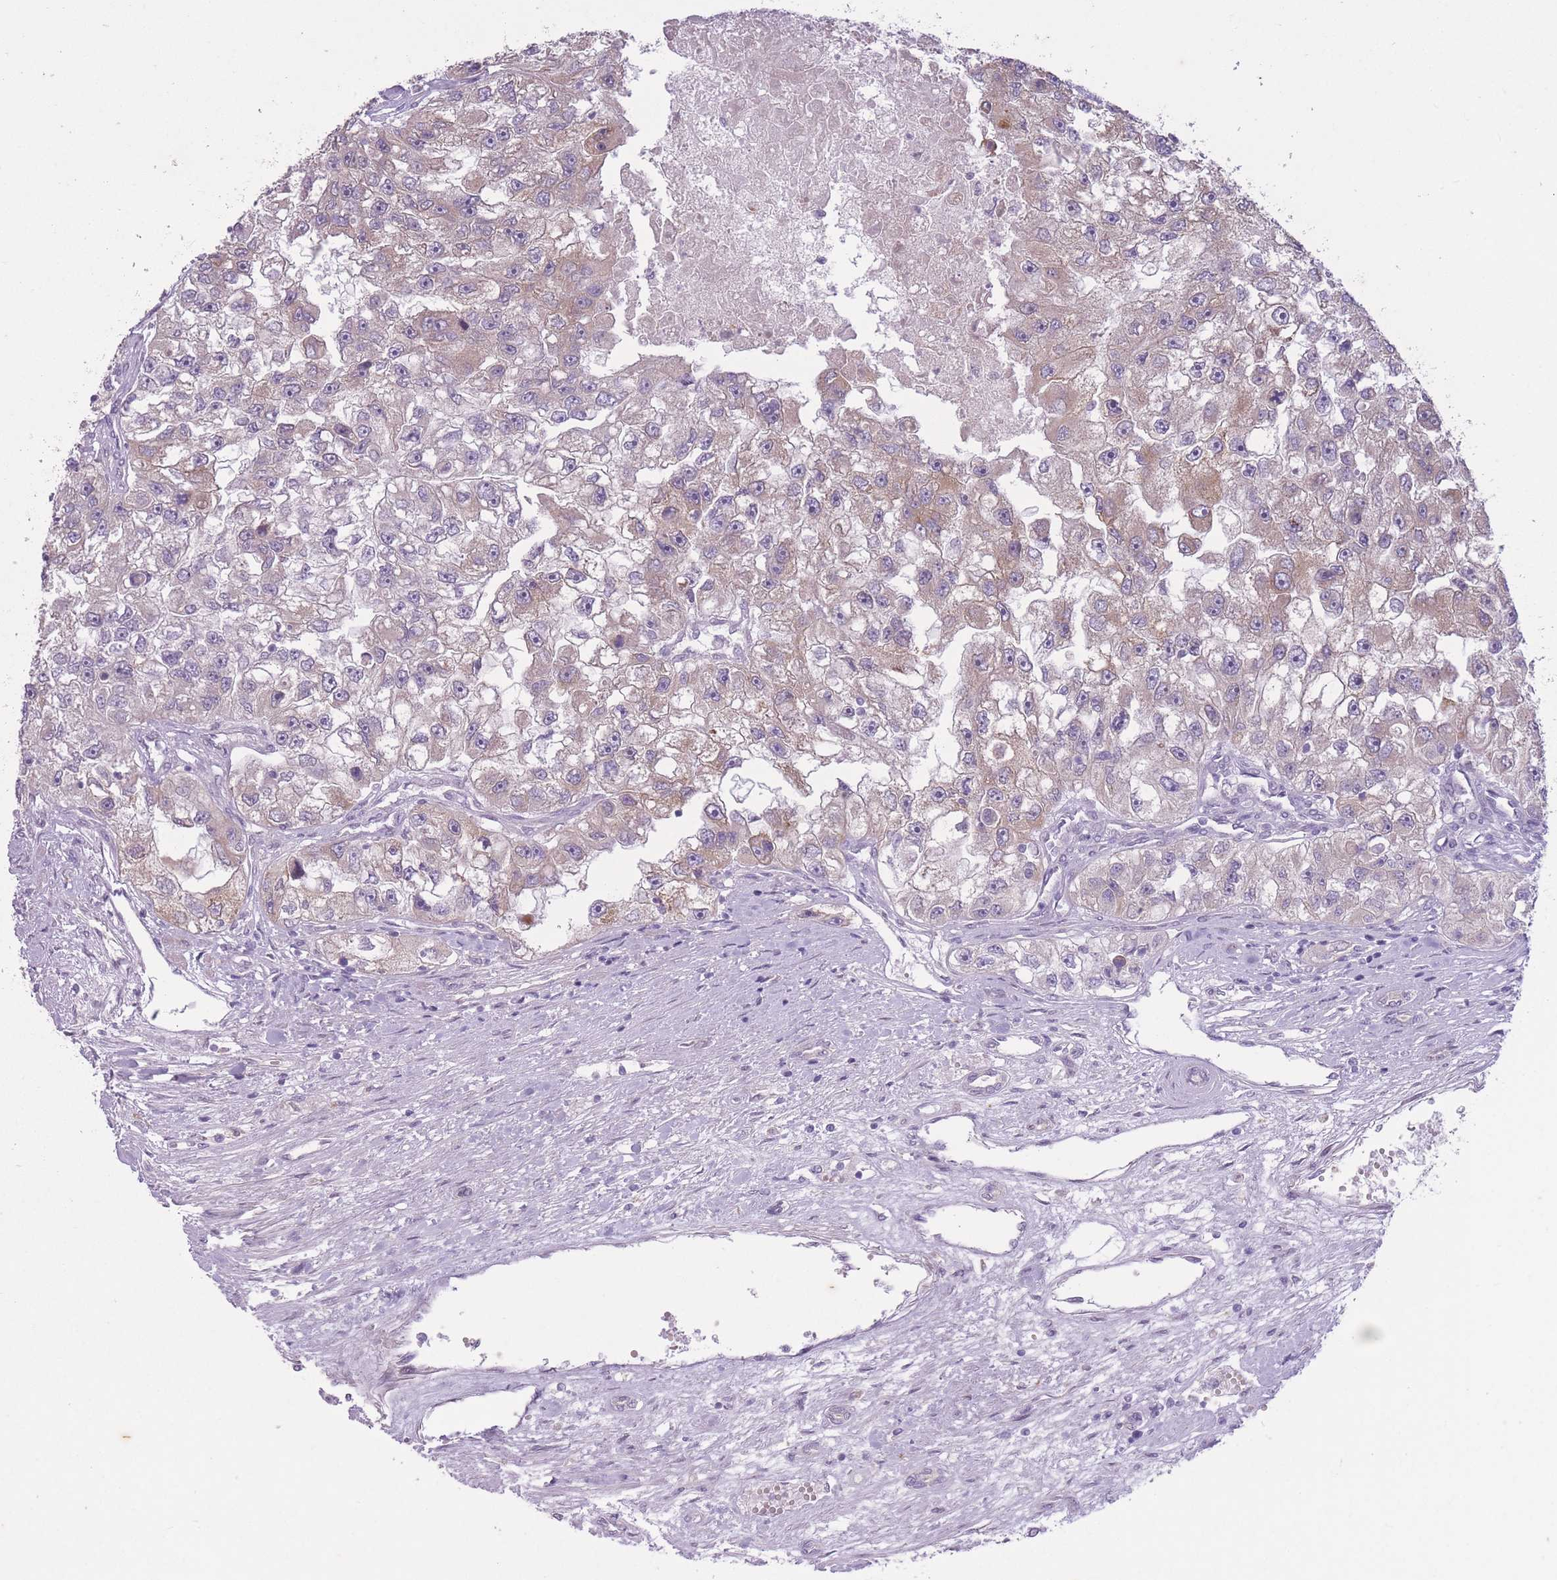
{"staining": {"intensity": "moderate", "quantity": "<25%", "location": "cytoplasmic/membranous"}, "tissue": "renal cancer", "cell_type": "Tumor cells", "image_type": "cancer", "snomed": [{"axis": "morphology", "description": "Adenocarcinoma, NOS"}, {"axis": "topography", "description": "Kidney"}], "caption": "Renal cancer stained with a brown dye demonstrates moderate cytoplasmic/membranous positive expression in about <25% of tumor cells.", "gene": "ARPIN", "patient": {"sex": "male", "age": 63}}